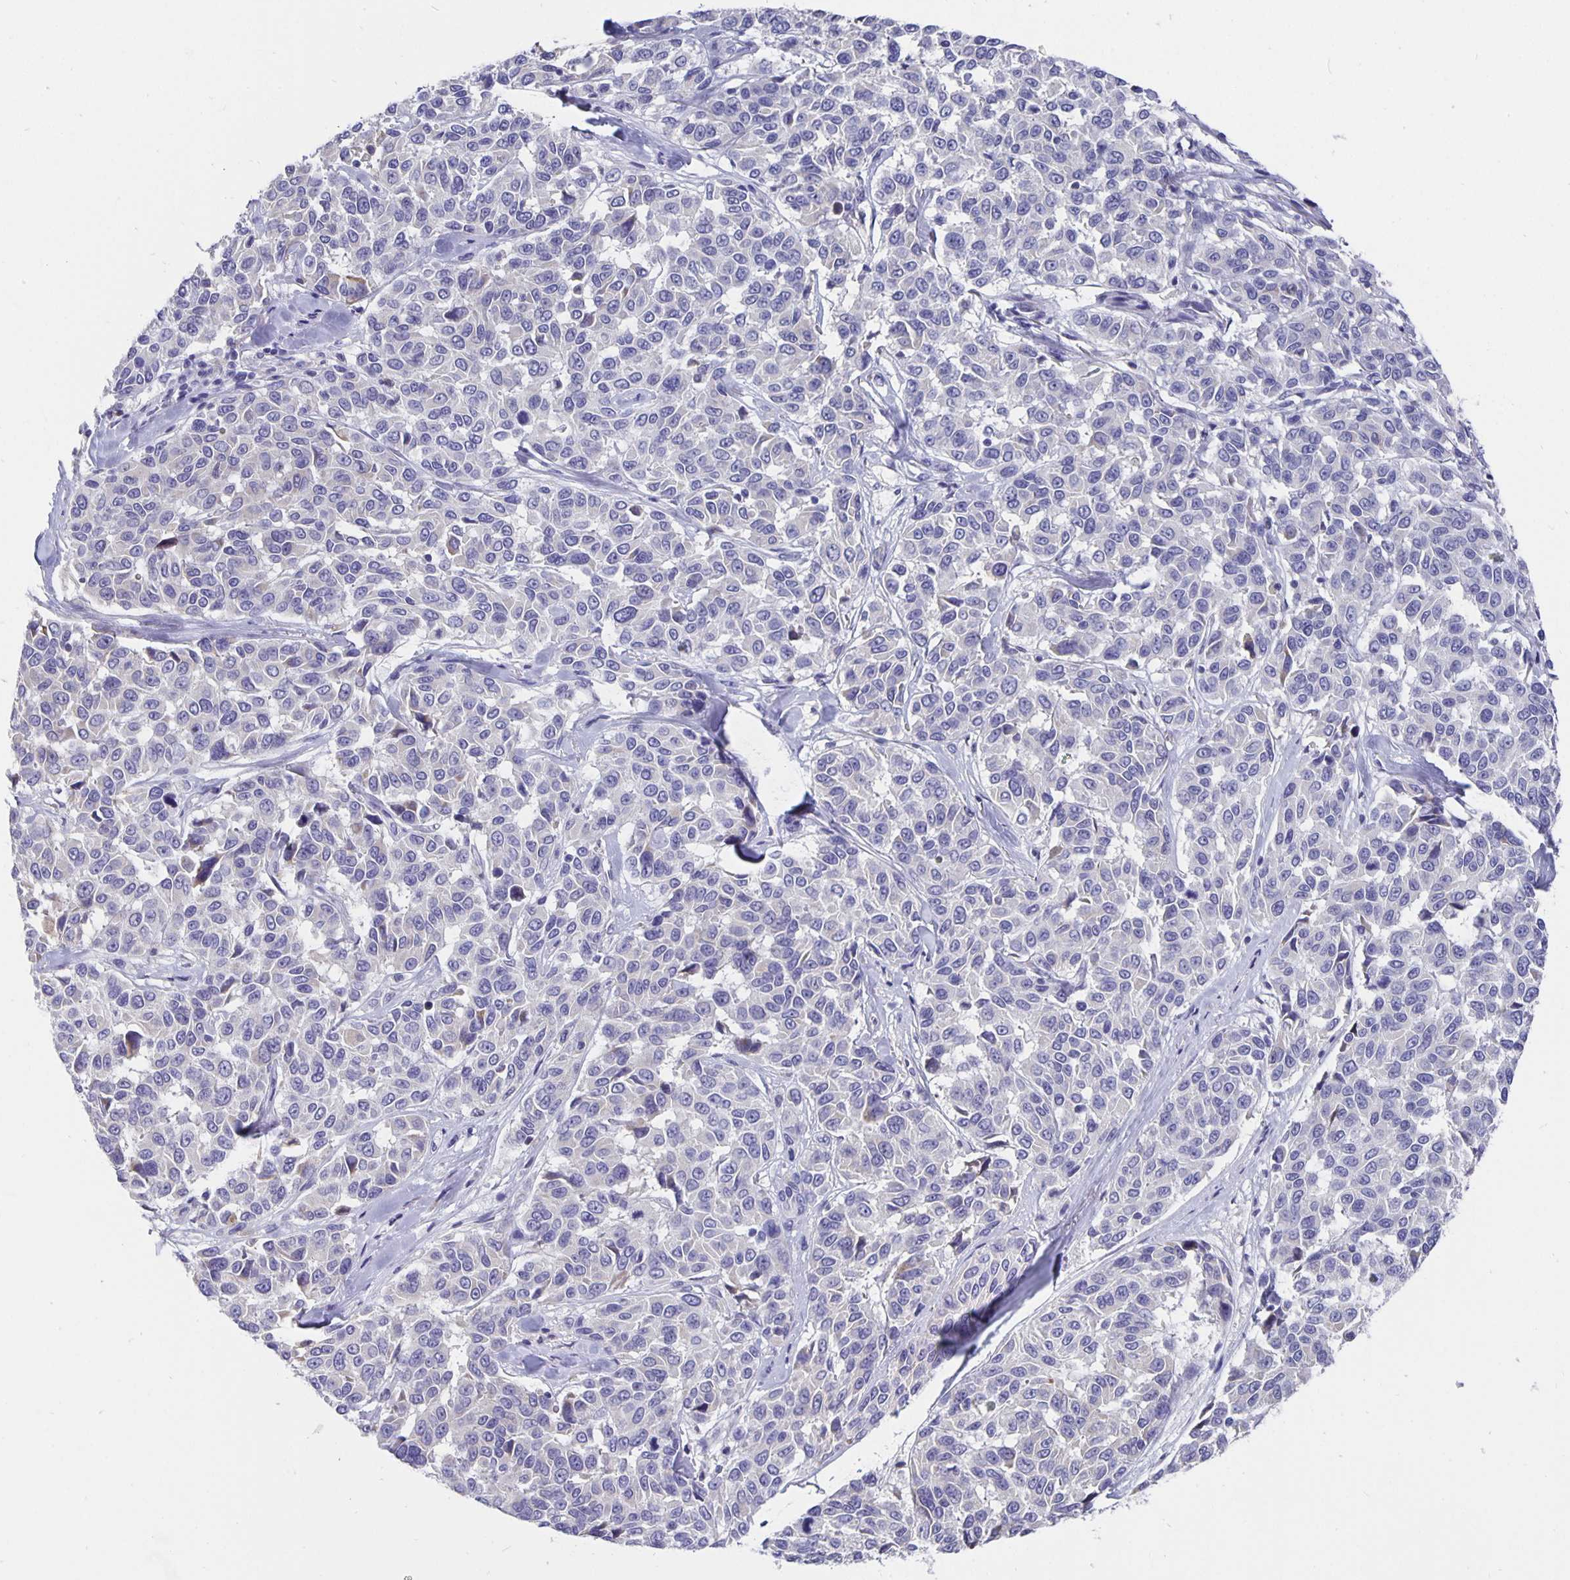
{"staining": {"intensity": "negative", "quantity": "none", "location": "none"}, "tissue": "melanoma", "cell_type": "Tumor cells", "image_type": "cancer", "snomed": [{"axis": "morphology", "description": "Malignant melanoma, NOS"}, {"axis": "topography", "description": "Skin"}], "caption": "Micrograph shows no significant protein staining in tumor cells of malignant melanoma. (Stains: DAB (3,3'-diaminobenzidine) IHC with hematoxylin counter stain, Microscopy: brightfield microscopy at high magnification).", "gene": "CFAP74", "patient": {"sex": "female", "age": 66}}